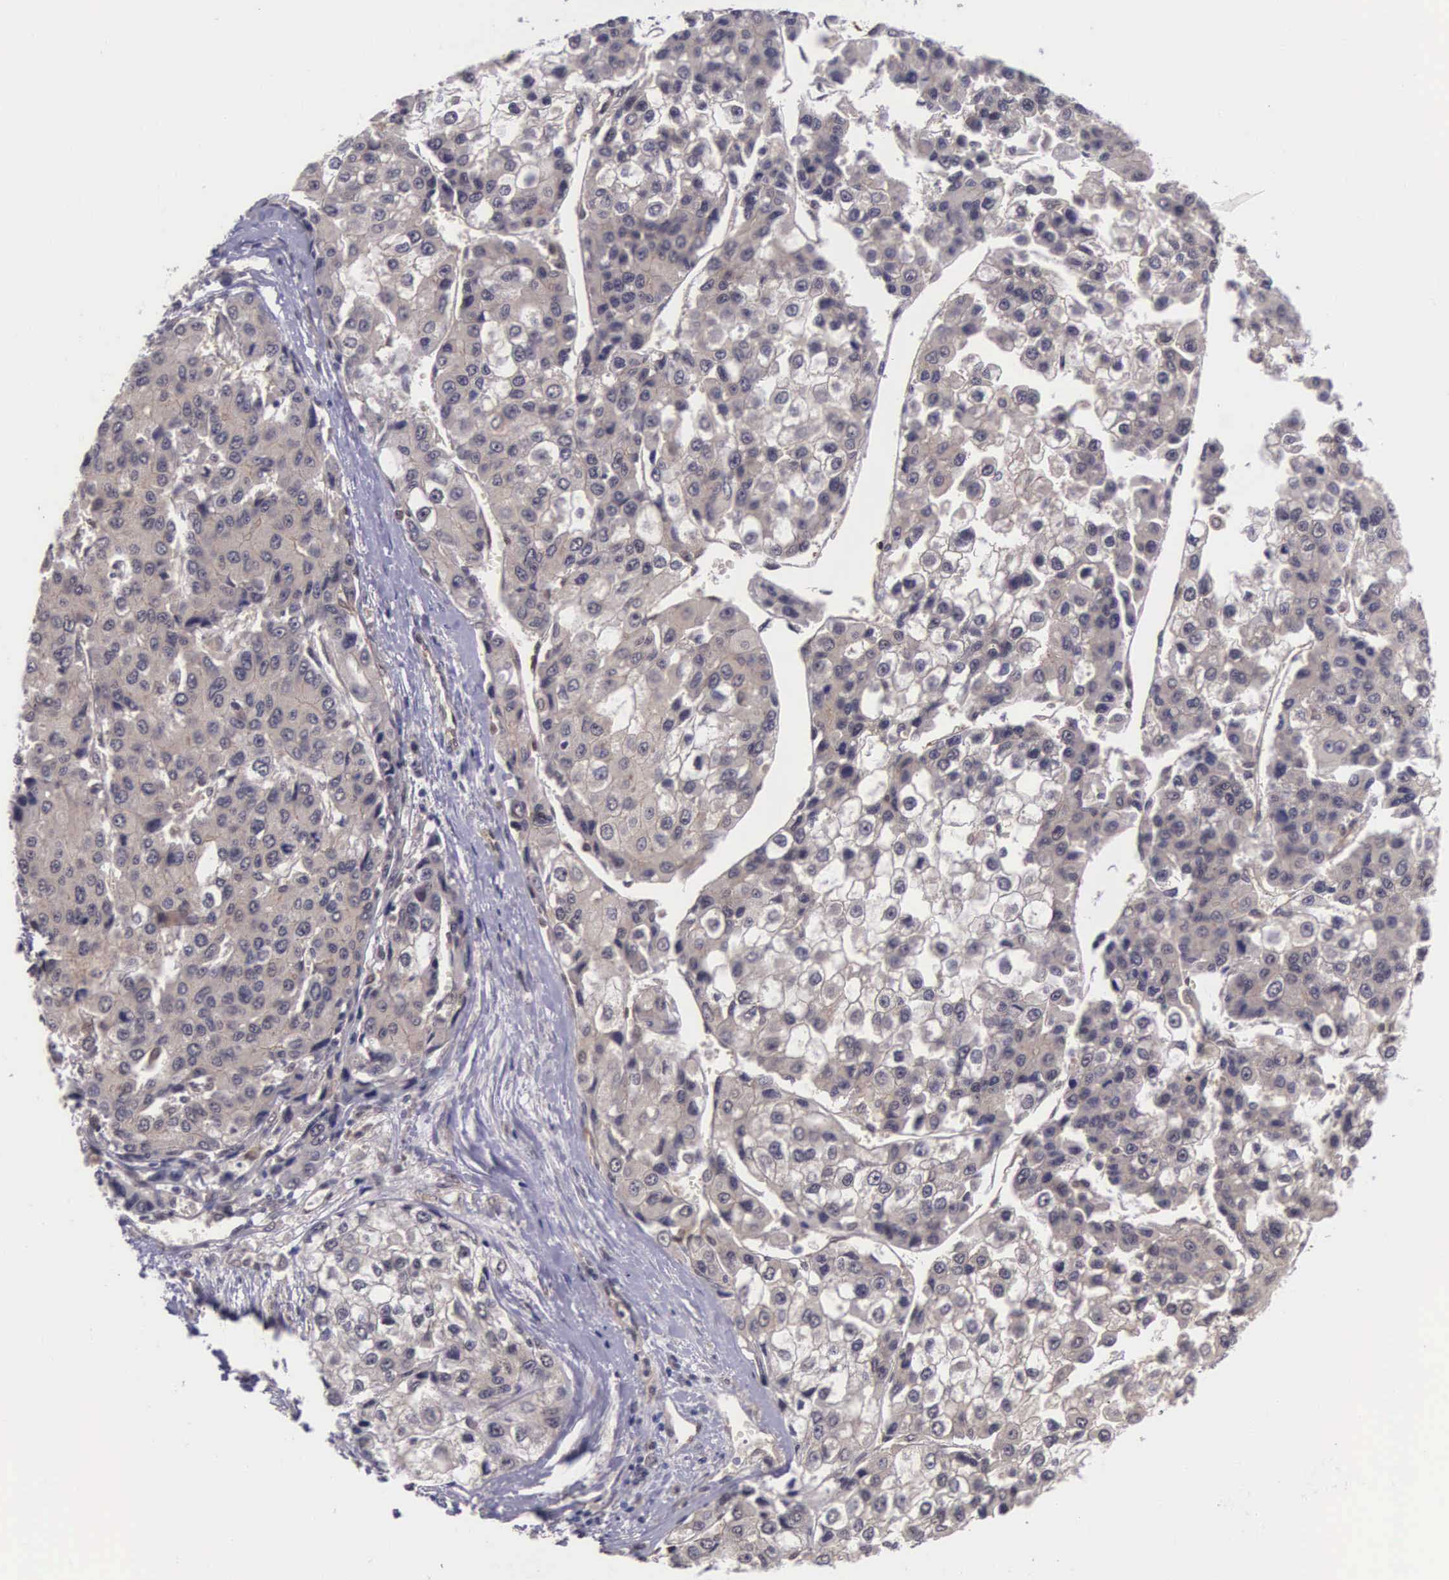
{"staining": {"intensity": "weak", "quantity": "25%-75%", "location": "cytoplasmic/membranous"}, "tissue": "liver cancer", "cell_type": "Tumor cells", "image_type": "cancer", "snomed": [{"axis": "morphology", "description": "Carcinoma, Hepatocellular, NOS"}, {"axis": "topography", "description": "Liver"}], "caption": "The micrograph reveals a brown stain indicating the presence of a protein in the cytoplasmic/membranous of tumor cells in liver cancer (hepatocellular carcinoma). (IHC, brightfield microscopy, high magnification).", "gene": "VASH1", "patient": {"sex": "female", "age": 66}}